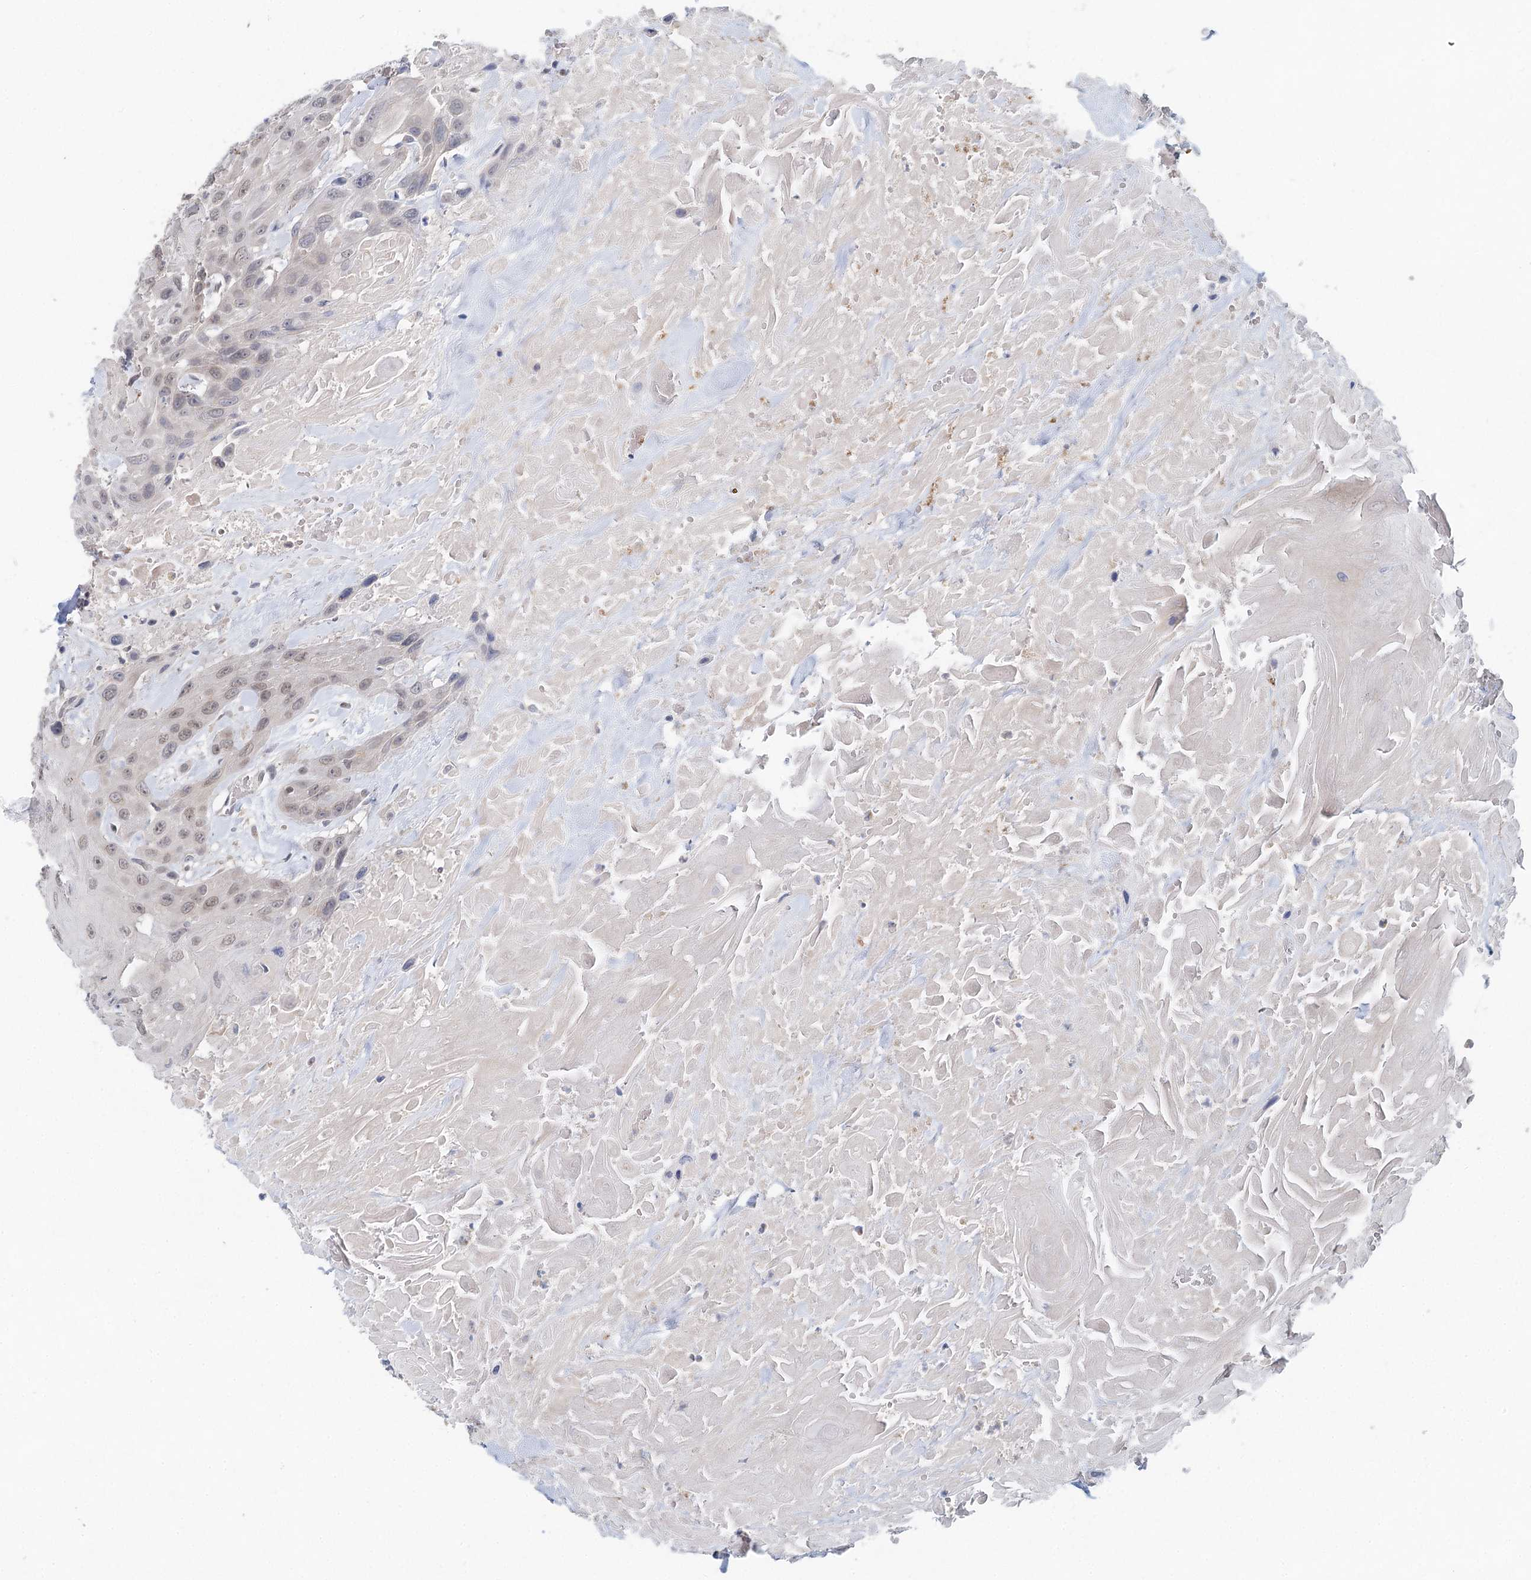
{"staining": {"intensity": "weak", "quantity": "25%-75%", "location": "nuclear"}, "tissue": "head and neck cancer", "cell_type": "Tumor cells", "image_type": "cancer", "snomed": [{"axis": "morphology", "description": "Squamous cell carcinoma, NOS"}, {"axis": "topography", "description": "Head-Neck"}], "caption": "Protein staining by immunohistochemistry reveals weak nuclear positivity in about 25%-75% of tumor cells in head and neck cancer.", "gene": "BLTP1", "patient": {"sex": "male", "age": 81}}